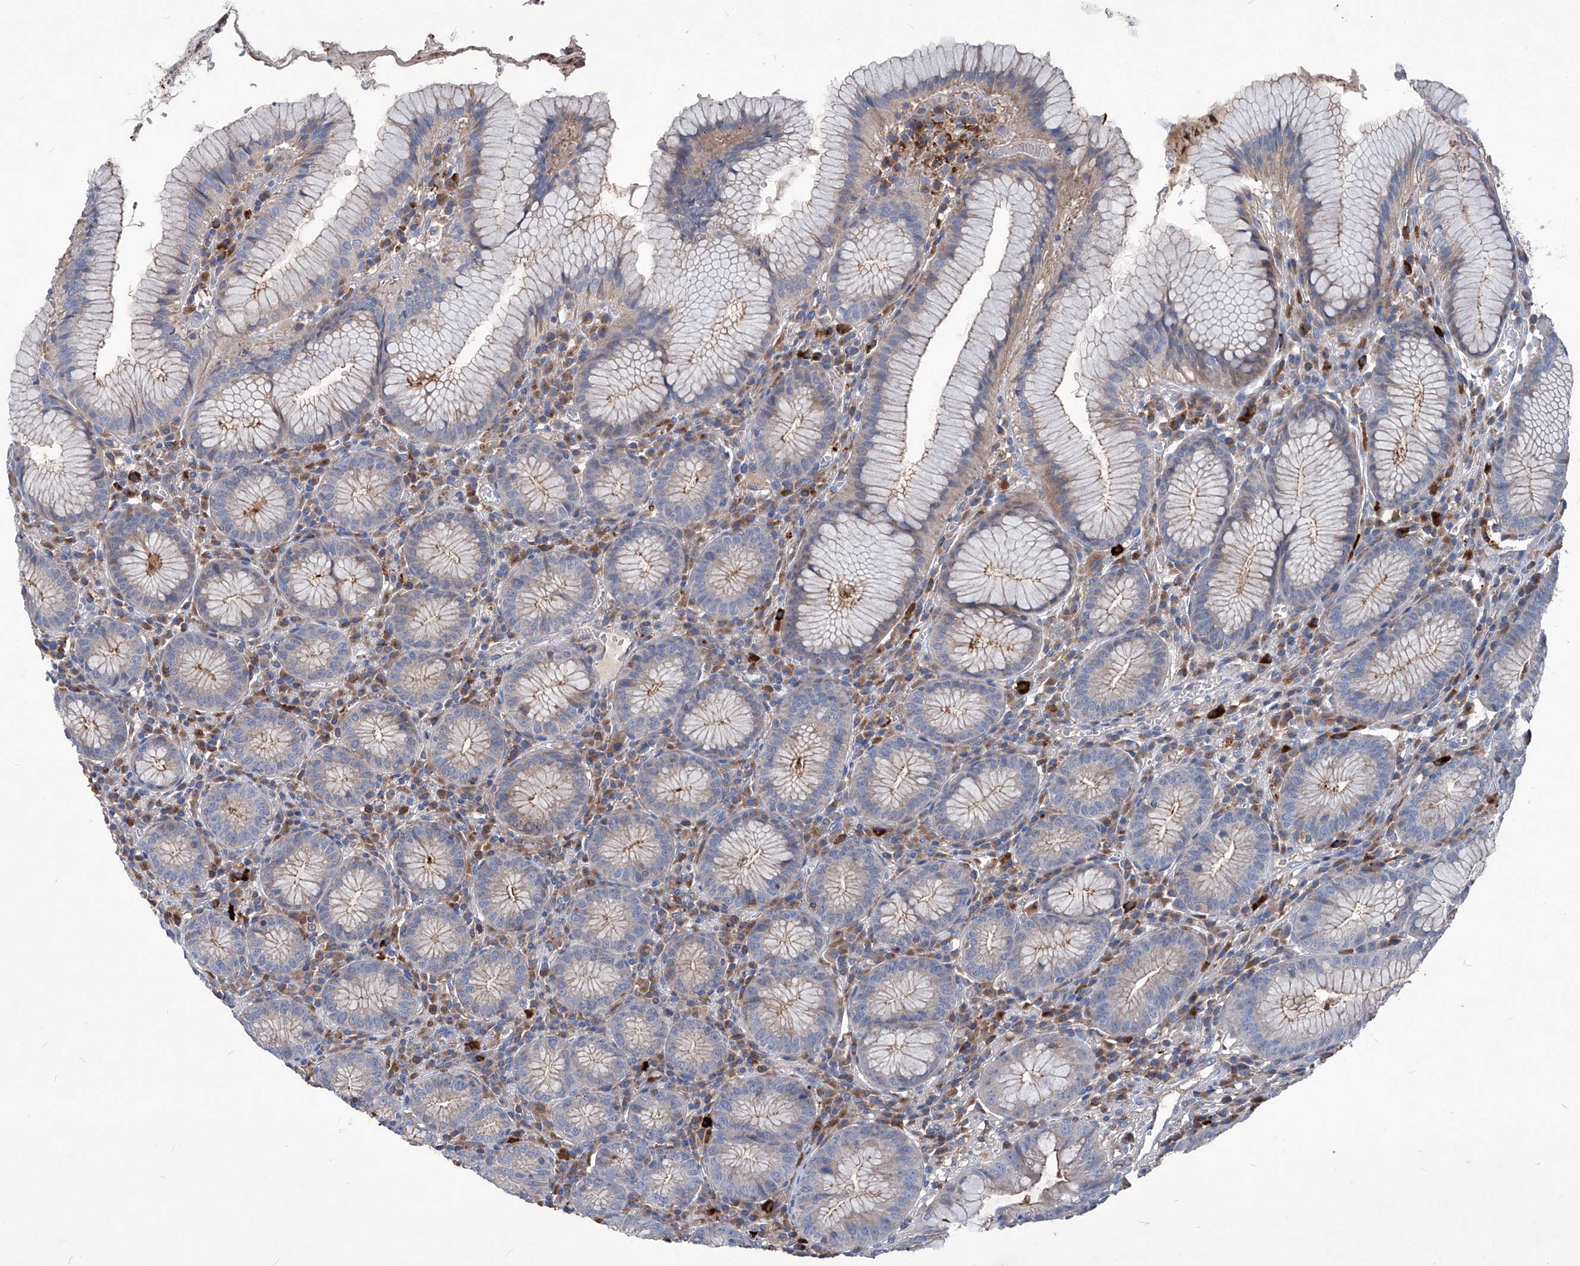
{"staining": {"intensity": "moderate", "quantity": "25%-75%", "location": "cytoplasmic/membranous"}, "tissue": "stomach", "cell_type": "Glandular cells", "image_type": "normal", "snomed": [{"axis": "morphology", "description": "Normal tissue, NOS"}, {"axis": "topography", "description": "Stomach"}], "caption": "IHC staining of benign stomach, which exhibits medium levels of moderate cytoplasmic/membranous expression in approximately 25%-75% of glandular cells indicating moderate cytoplasmic/membranous protein expression. The staining was performed using DAB (brown) for protein detection and nuclei were counterstained in hematoxylin (blue).", "gene": "EPHA8", "patient": {"sex": "male", "age": 55}}